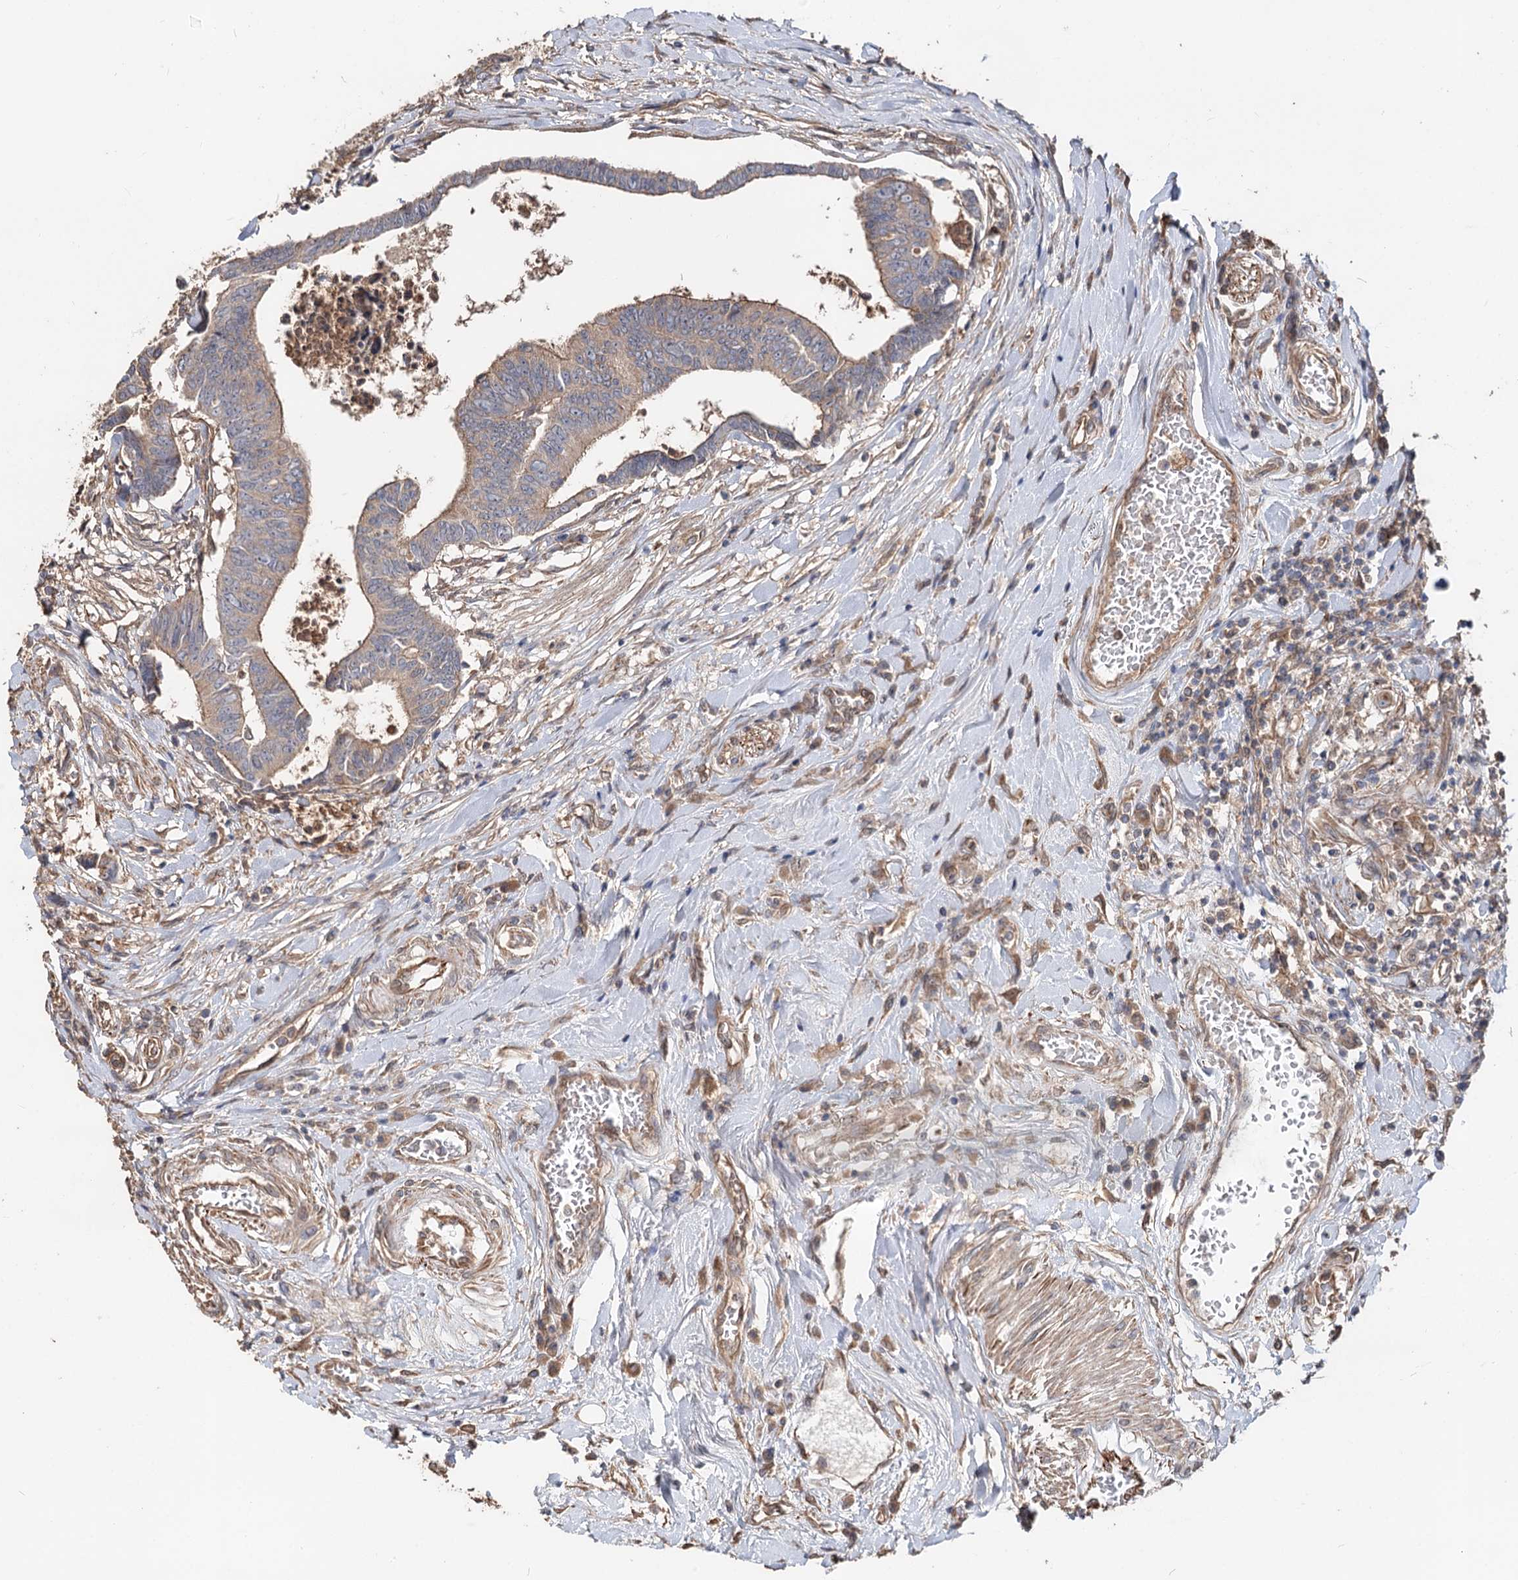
{"staining": {"intensity": "weak", "quantity": "<25%", "location": "cytoplasmic/membranous"}, "tissue": "colorectal cancer", "cell_type": "Tumor cells", "image_type": "cancer", "snomed": [{"axis": "morphology", "description": "Adenocarcinoma, NOS"}, {"axis": "topography", "description": "Rectum"}], "caption": "Colorectal adenocarcinoma was stained to show a protein in brown. There is no significant positivity in tumor cells. (Stains: DAB IHC with hematoxylin counter stain, Microscopy: brightfield microscopy at high magnification).", "gene": "SPART", "patient": {"sex": "female", "age": 65}}